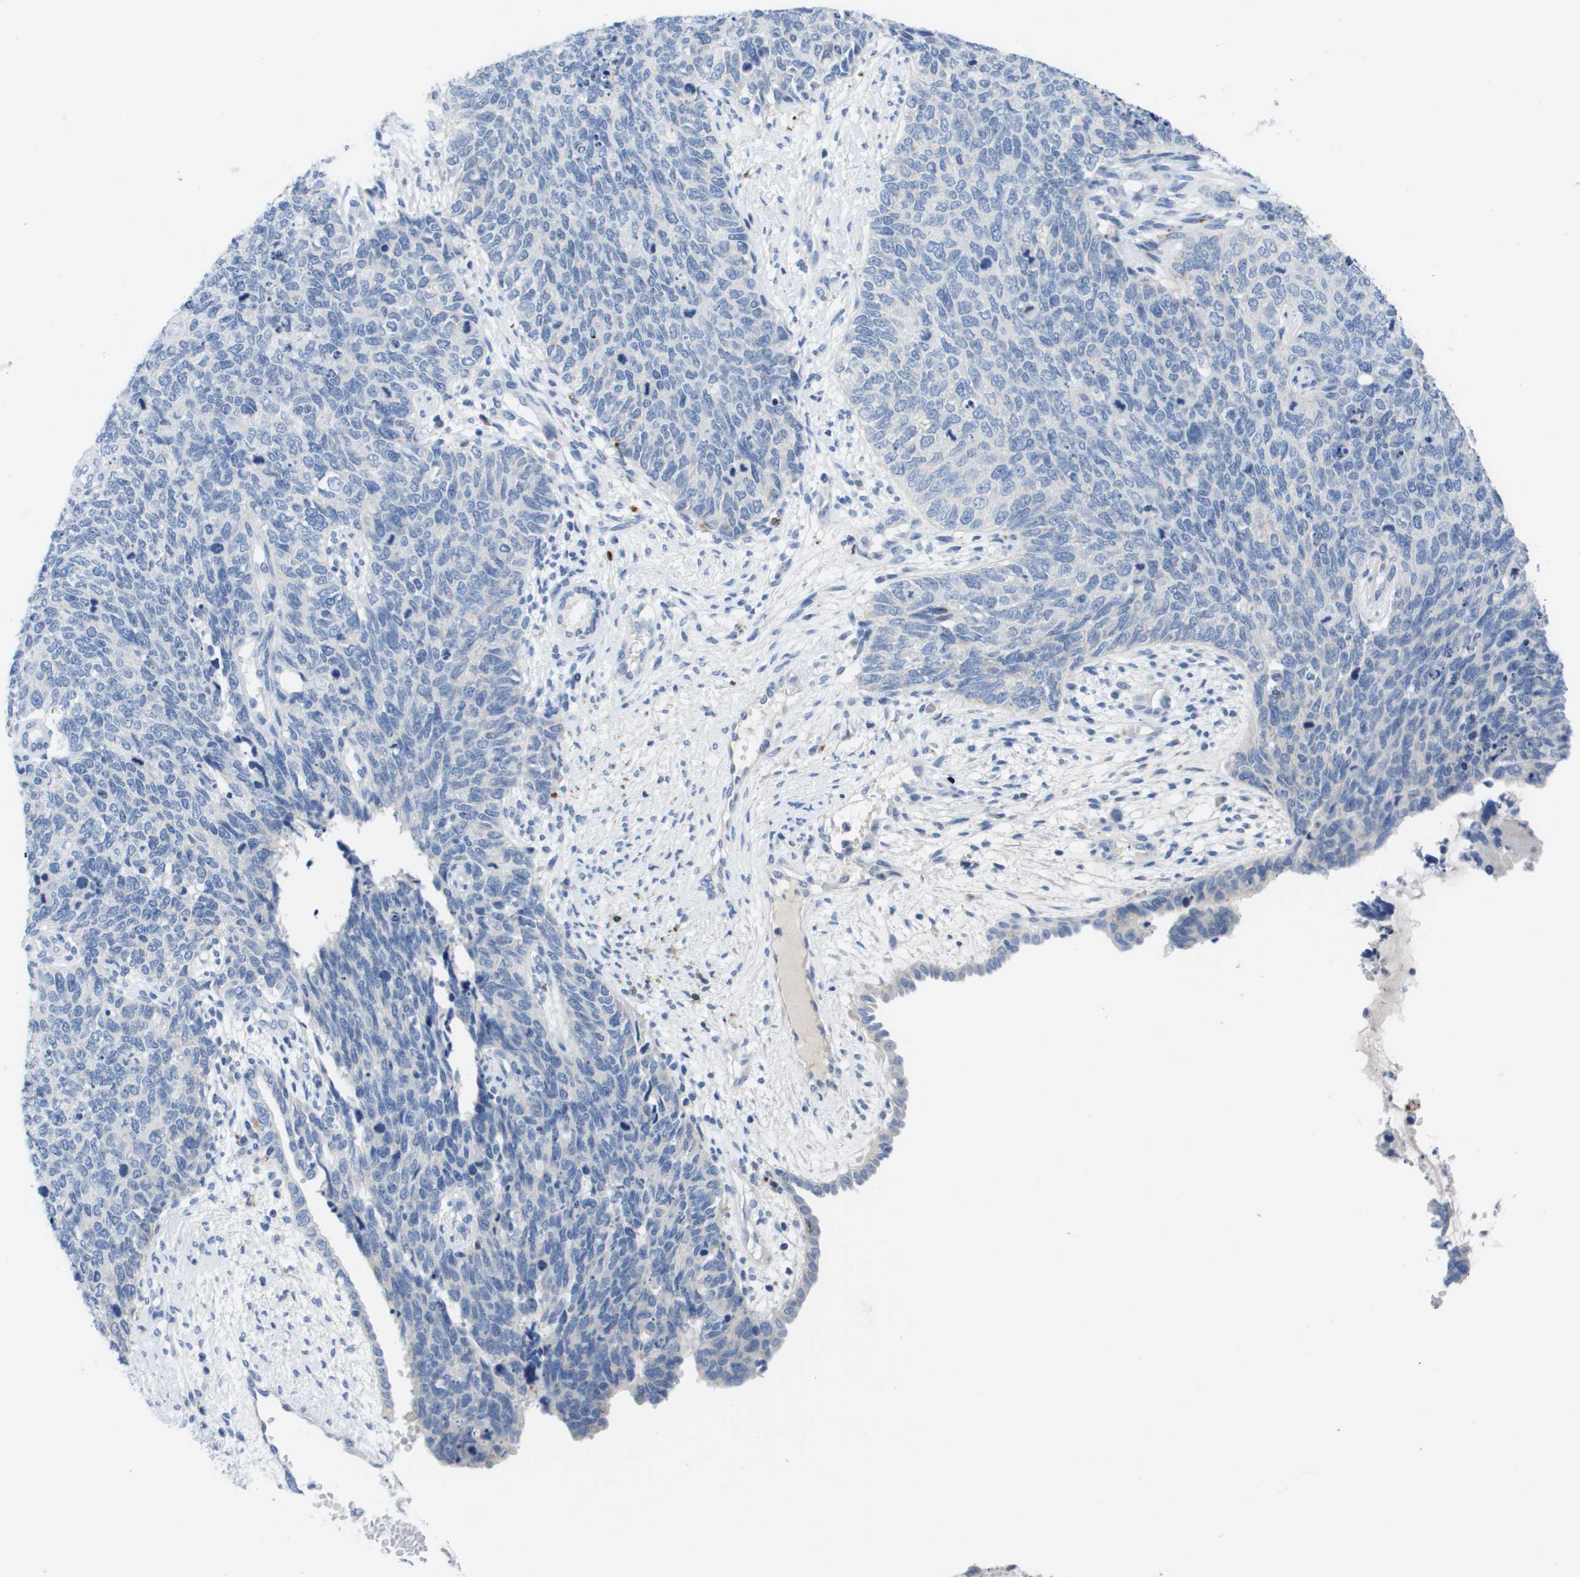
{"staining": {"intensity": "negative", "quantity": "none", "location": "none"}, "tissue": "cervical cancer", "cell_type": "Tumor cells", "image_type": "cancer", "snomed": [{"axis": "morphology", "description": "Squamous cell carcinoma, NOS"}, {"axis": "topography", "description": "Cervix"}], "caption": "A micrograph of cervical squamous cell carcinoma stained for a protein reveals no brown staining in tumor cells. (DAB IHC, high magnification).", "gene": "MS4A1", "patient": {"sex": "female", "age": 63}}